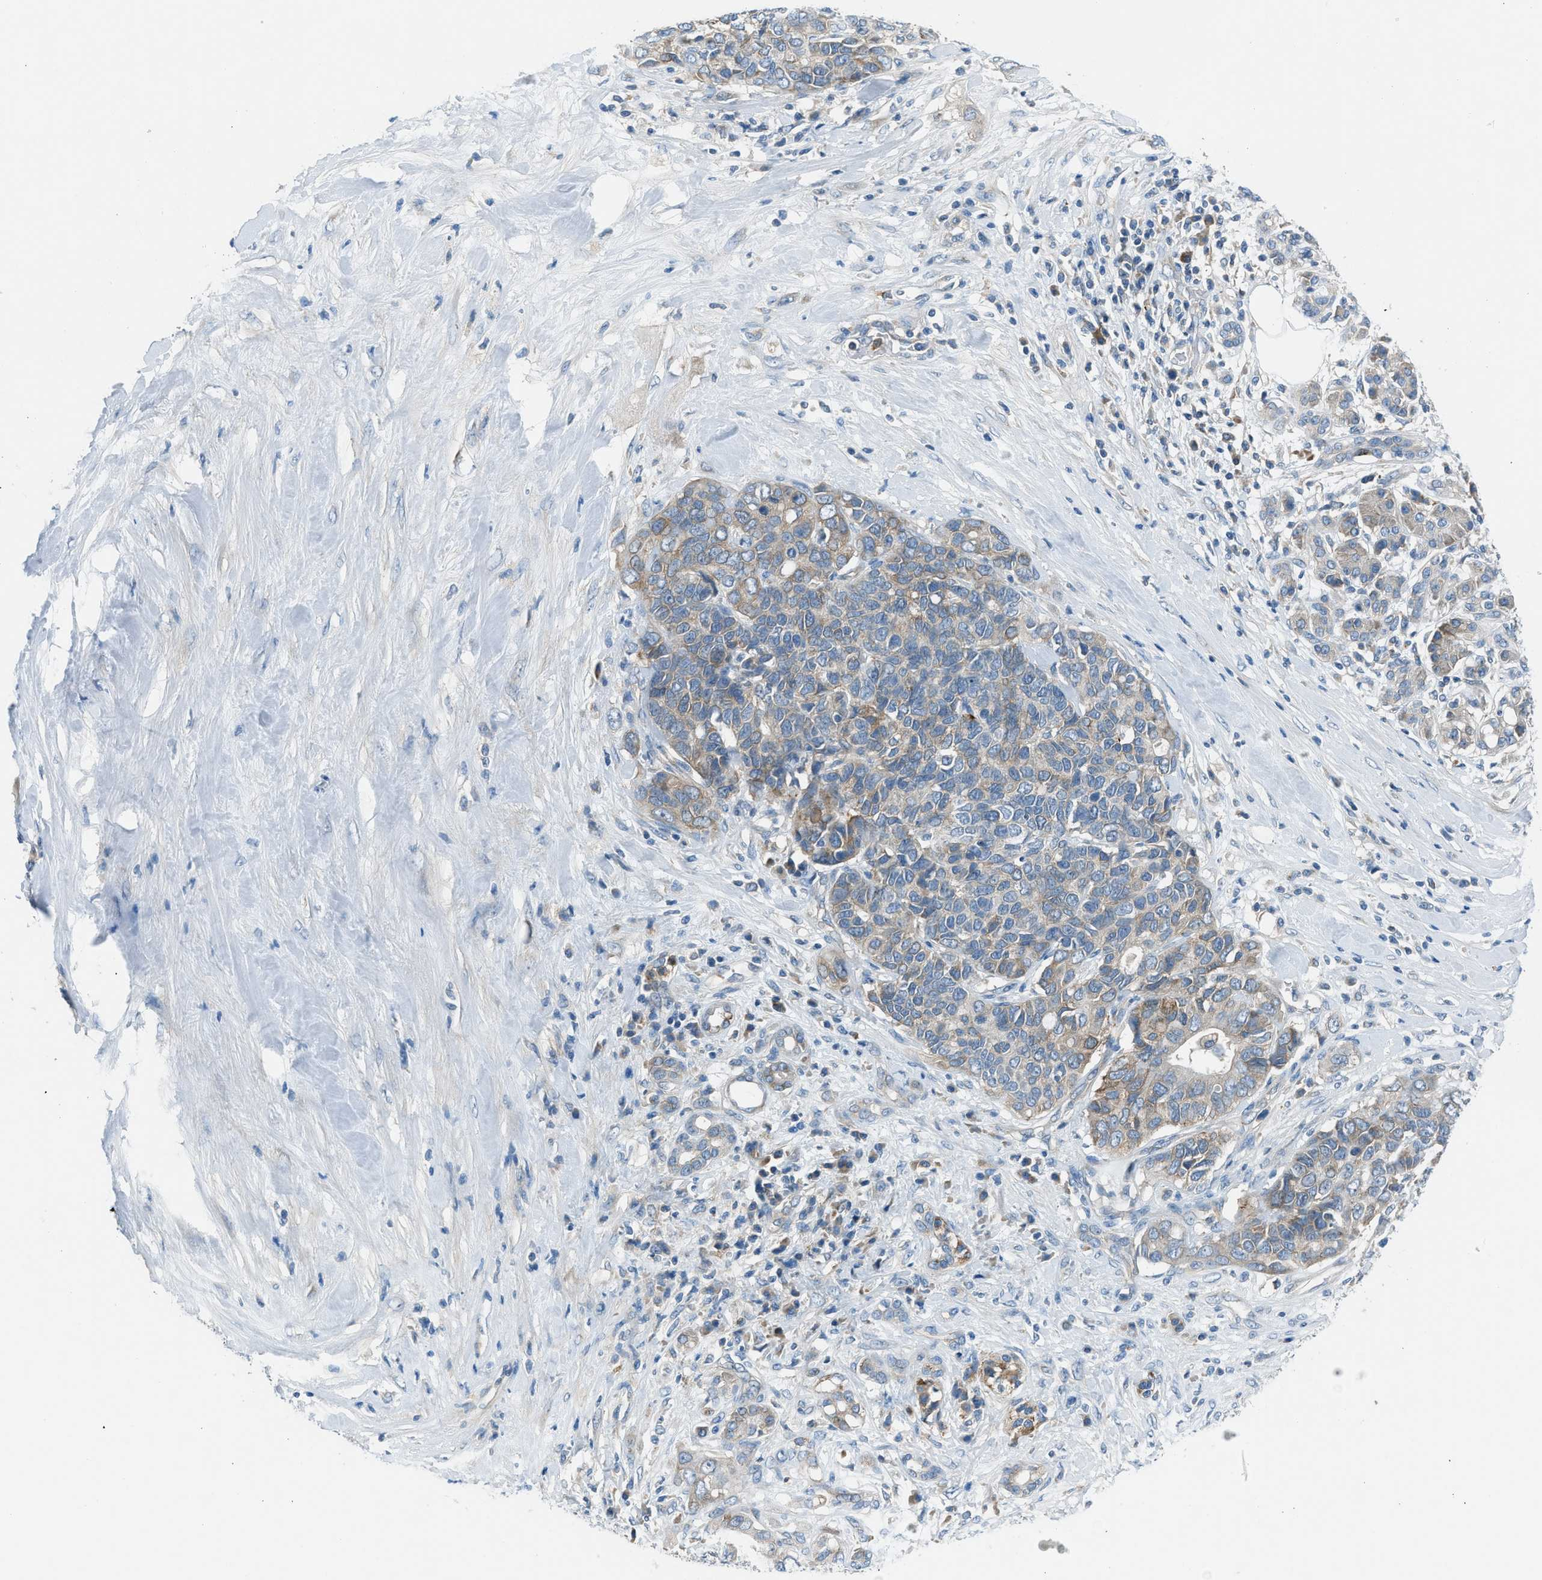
{"staining": {"intensity": "weak", "quantity": ">75%", "location": "cytoplasmic/membranous"}, "tissue": "pancreatic cancer", "cell_type": "Tumor cells", "image_type": "cancer", "snomed": [{"axis": "morphology", "description": "Adenocarcinoma, NOS"}, {"axis": "topography", "description": "Pancreas"}], "caption": "Protein staining of adenocarcinoma (pancreatic) tissue demonstrates weak cytoplasmic/membranous expression in approximately >75% of tumor cells.", "gene": "BMP1", "patient": {"sex": "female", "age": 56}}